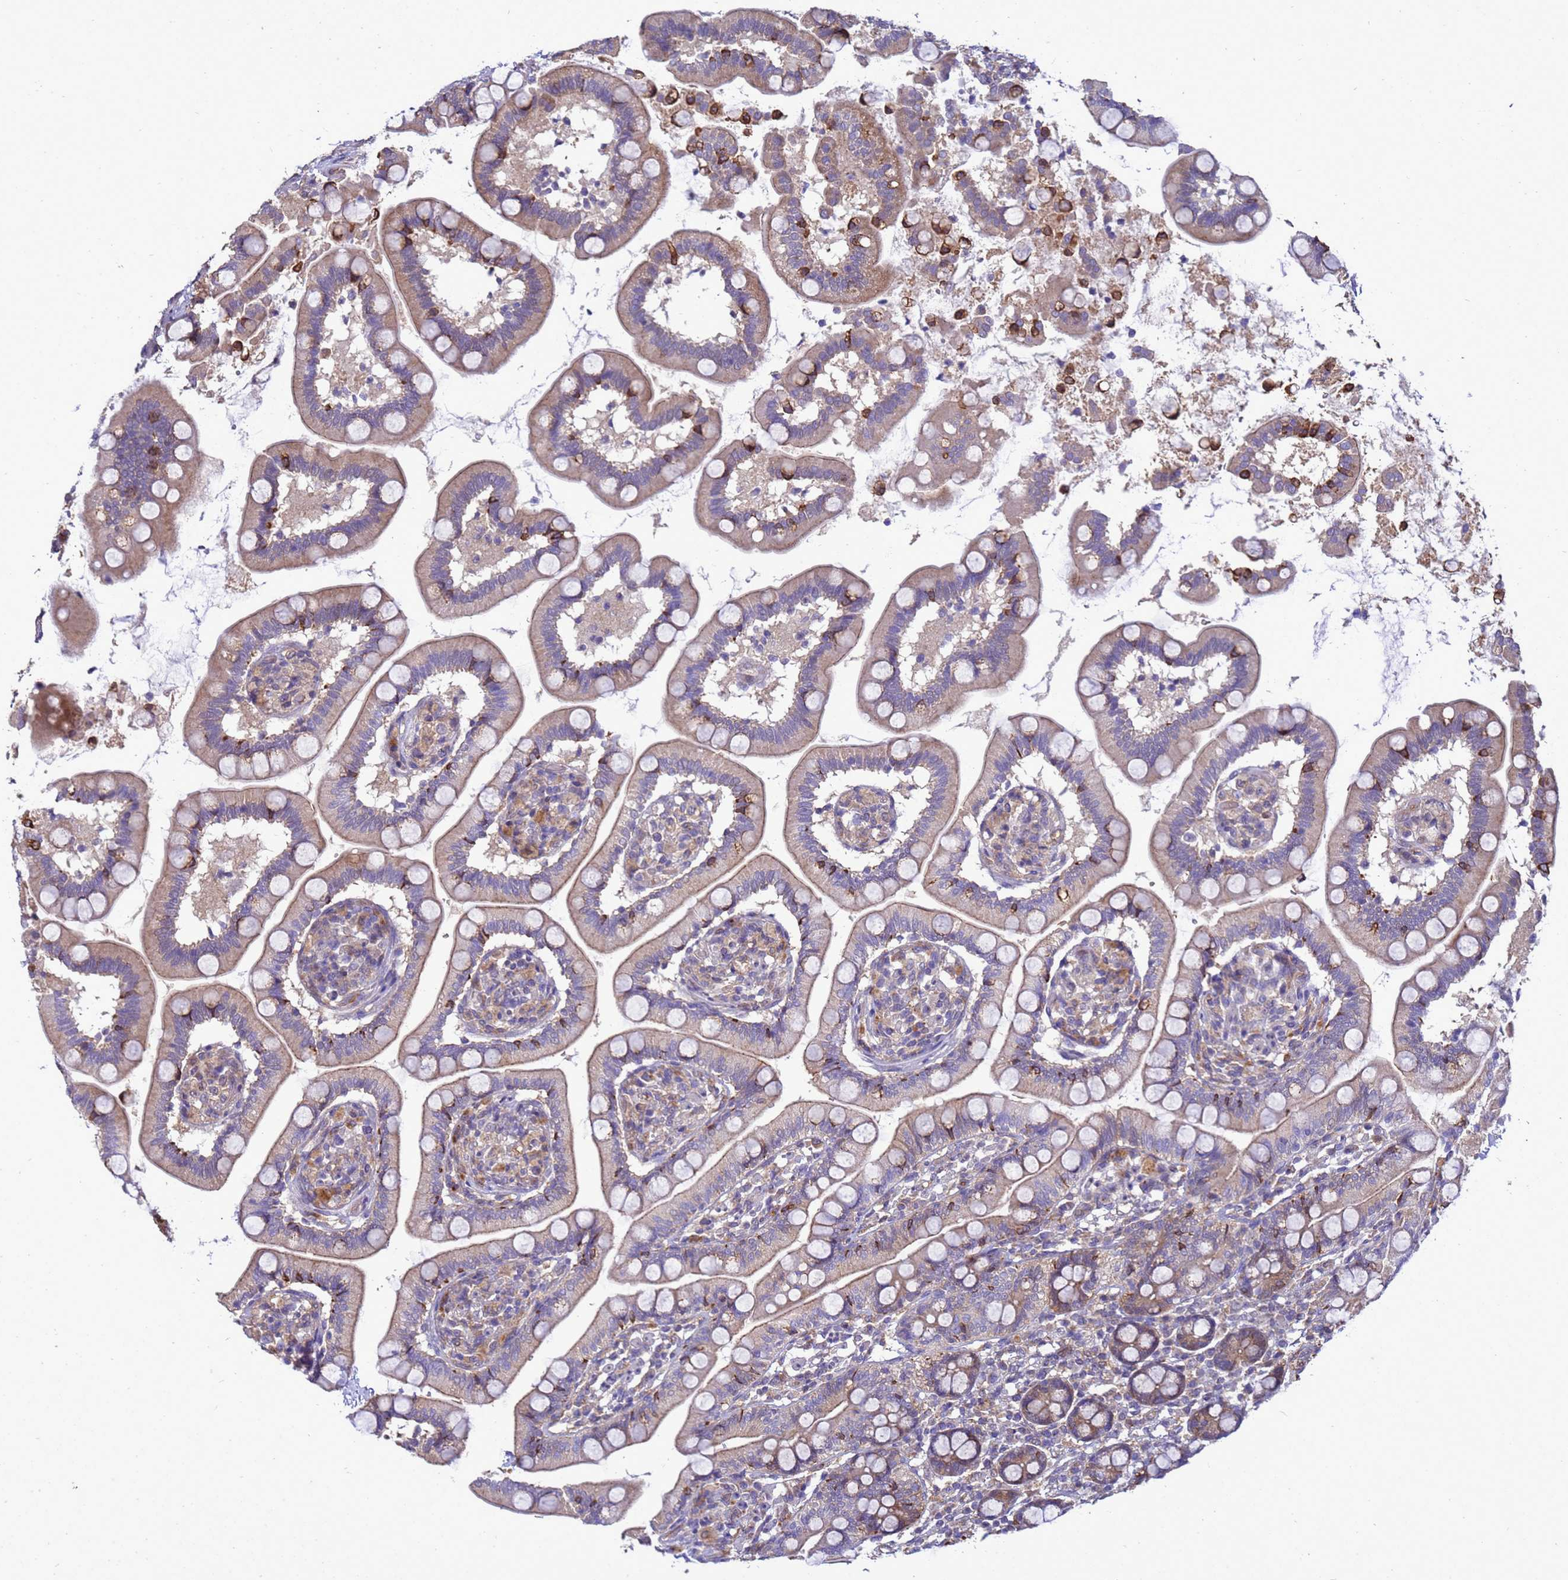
{"staining": {"intensity": "weak", "quantity": ">75%", "location": "cytoplasmic/membranous"}, "tissue": "small intestine", "cell_type": "Glandular cells", "image_type": "normal", "snomed": [{"axis": "morphology", "description": "Normal tissue, NOS"}, {"axis": "topography", "description": "Small intestine"}], "caption": "Weak cytoplasmic/membranous protein positivity is identified in about >75% of glandular cells in small intestine. The staining is performed using DAB (3,3'-diaminobenzidine) brown chromogen to label protein expression. The nuclei are counter-stained blue using hematoxylin.", "gene": "EIF4EBP3", "patient": {"sex": "female", "age": 64}}